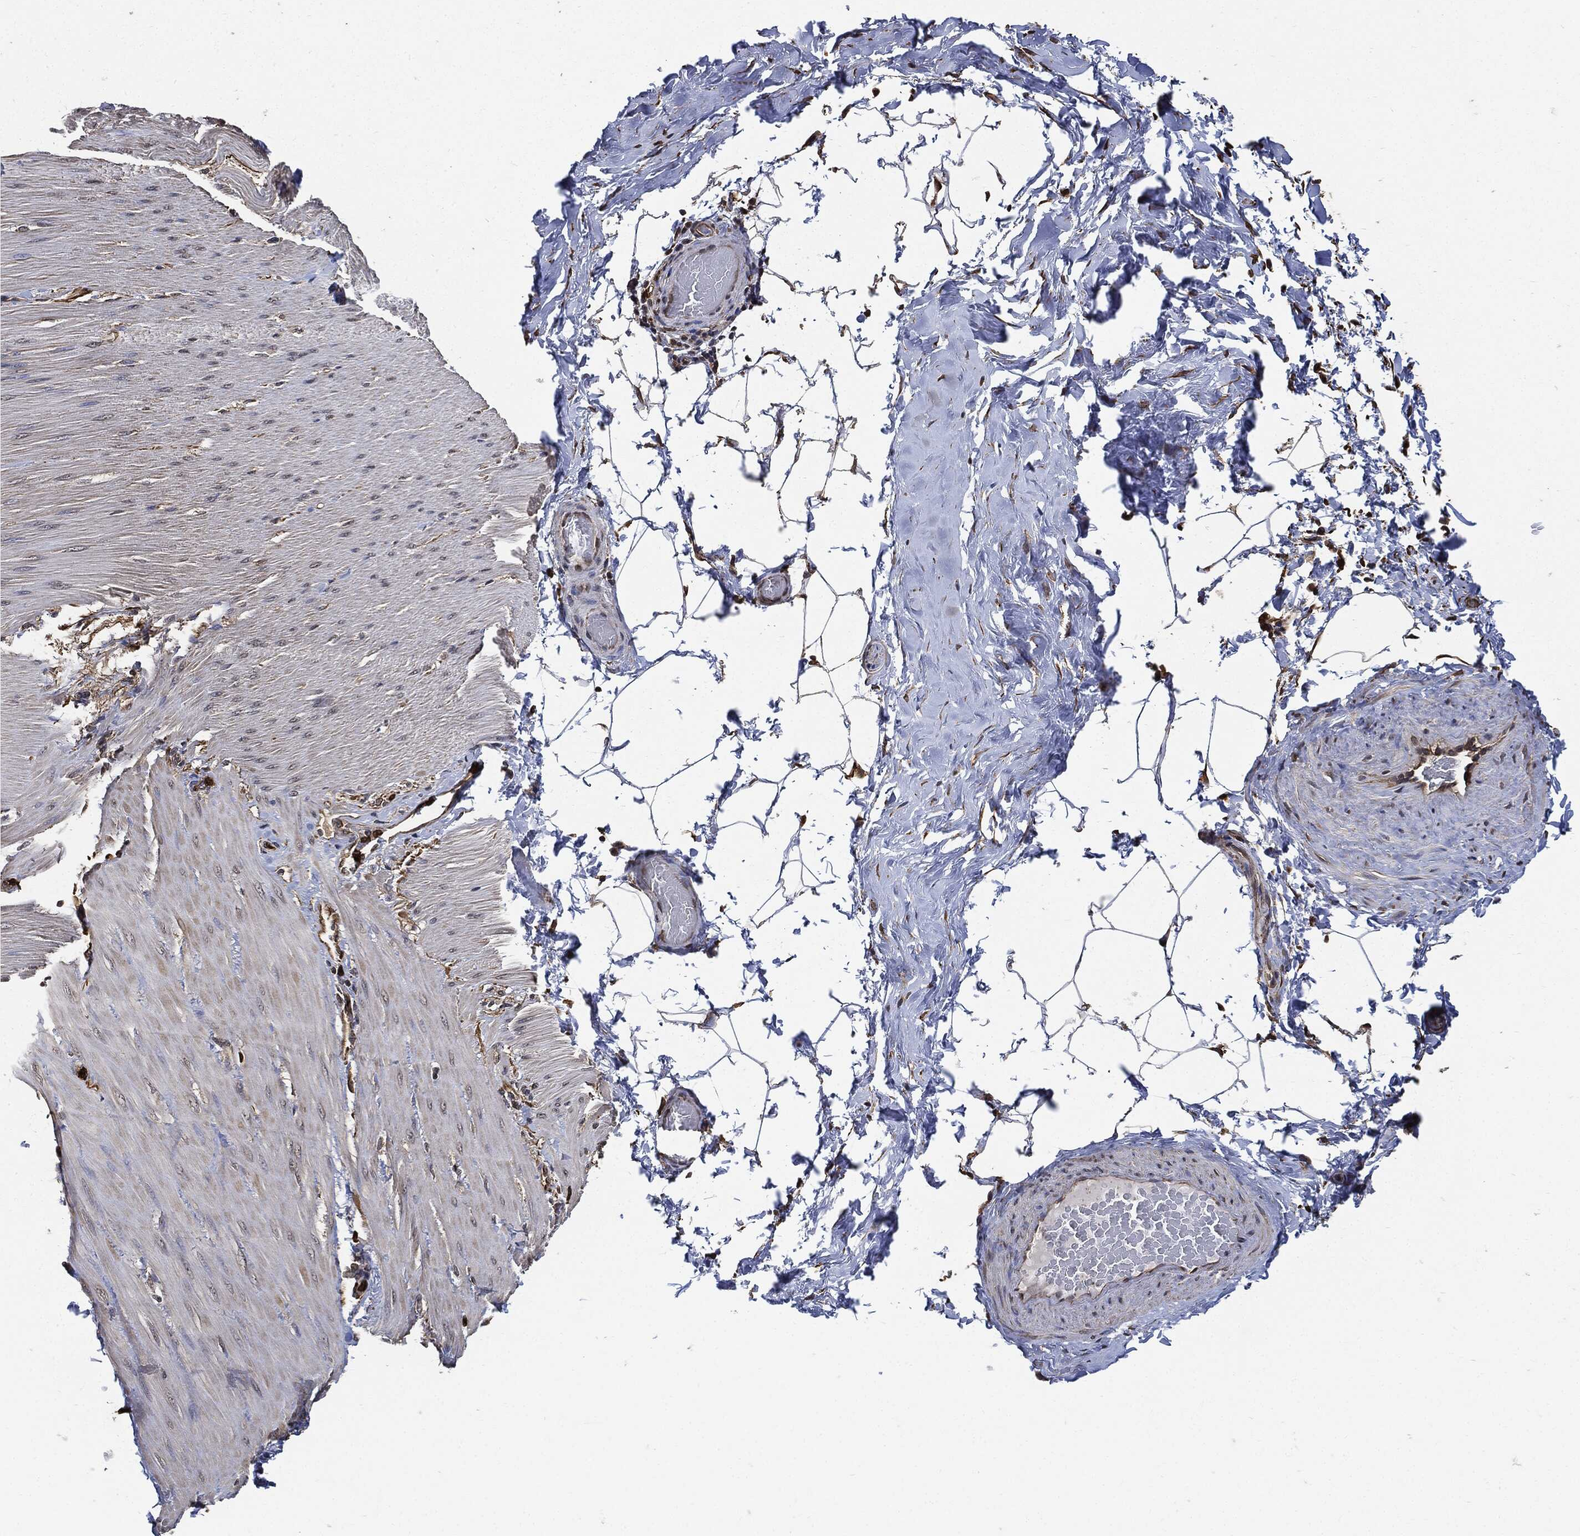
{"staining": {"intensity": "moderate", "quantity": "25%-75%", "location": "cytoplasmic/membranous"}, "tissue": "adipose tissue", "cell_type": "Adipocytes", "image_type": "normal", "snomed": [{"axis": "morphology", "description": "Normal tissue, NOS"}, {"axis": "topography", "description": "Soft tissue"}, {"axis": "topography", "description": "Vascular tissue"}], "caption": "A medium amount of moderate cytoplasmic/membranous positivity is appreciated in about 25%-75% of adipocytes in unremarkable adipose tissue.", "gene": "S100A9", "patient": {"sex": "male", "age": 41}}